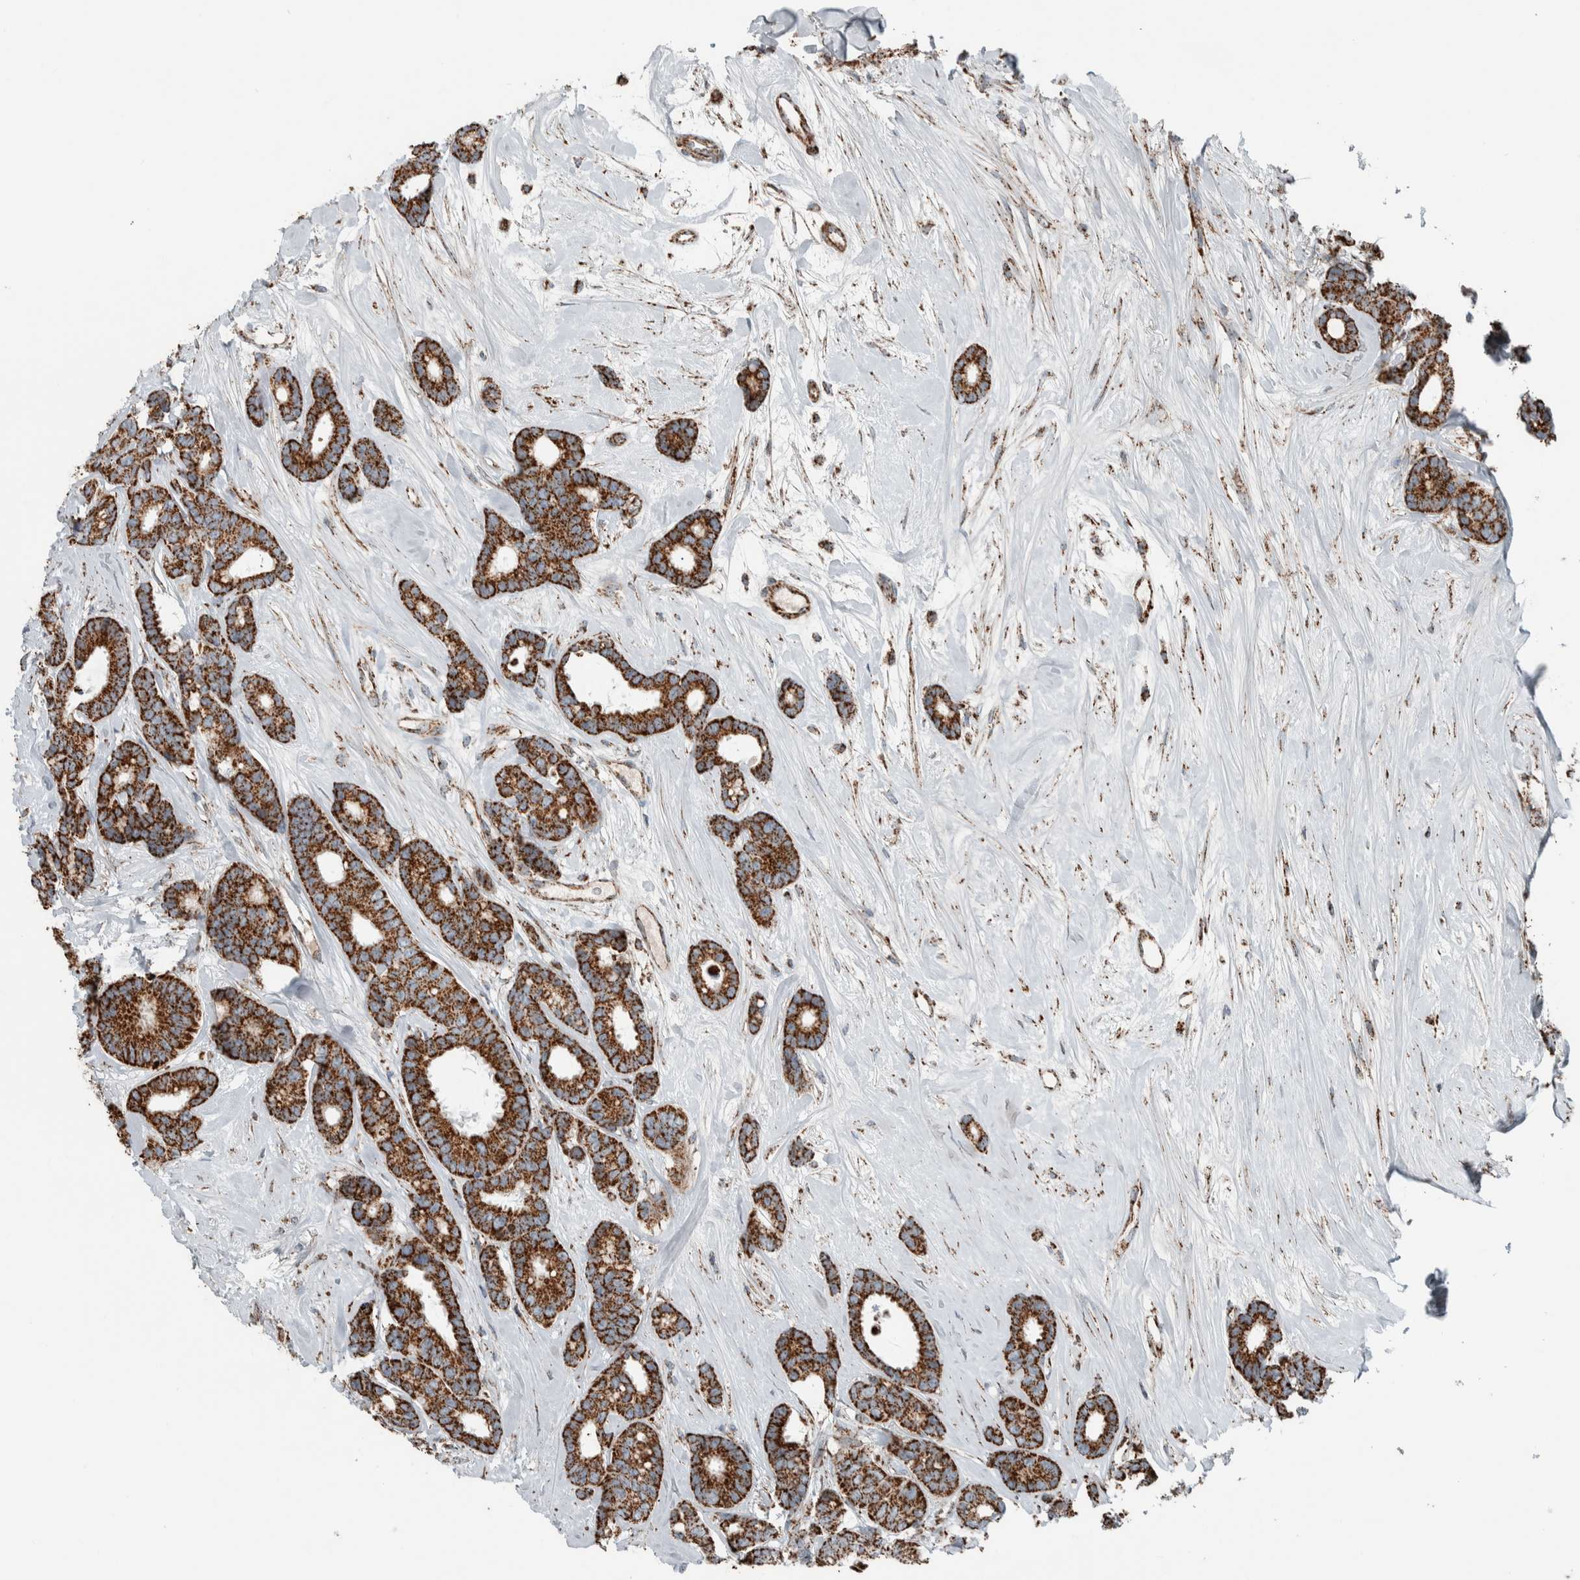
{"staining": {"intensity": "strong", "quantity": ">75%", "location": "cytoplasmic/membranous"}, "tissue": "breast cancer", "cell_type": "Tumor cells", "image_type": "cancer", "snomed": [{"axis": "morphology", "description": "Duct carcinoma"}, {"axis": "topography", "description": "Breast"}], "caption": "This micrograph exhibits immunohistochemistry (IHC) staining of breast cancer (infiltrating ductal carcinoma), with high strong cytoplasmic/membranous positivity in approximately >75% of tumor cells.", "gene": "CNTROB", "patient": {"sex": "female", "age": 87}}